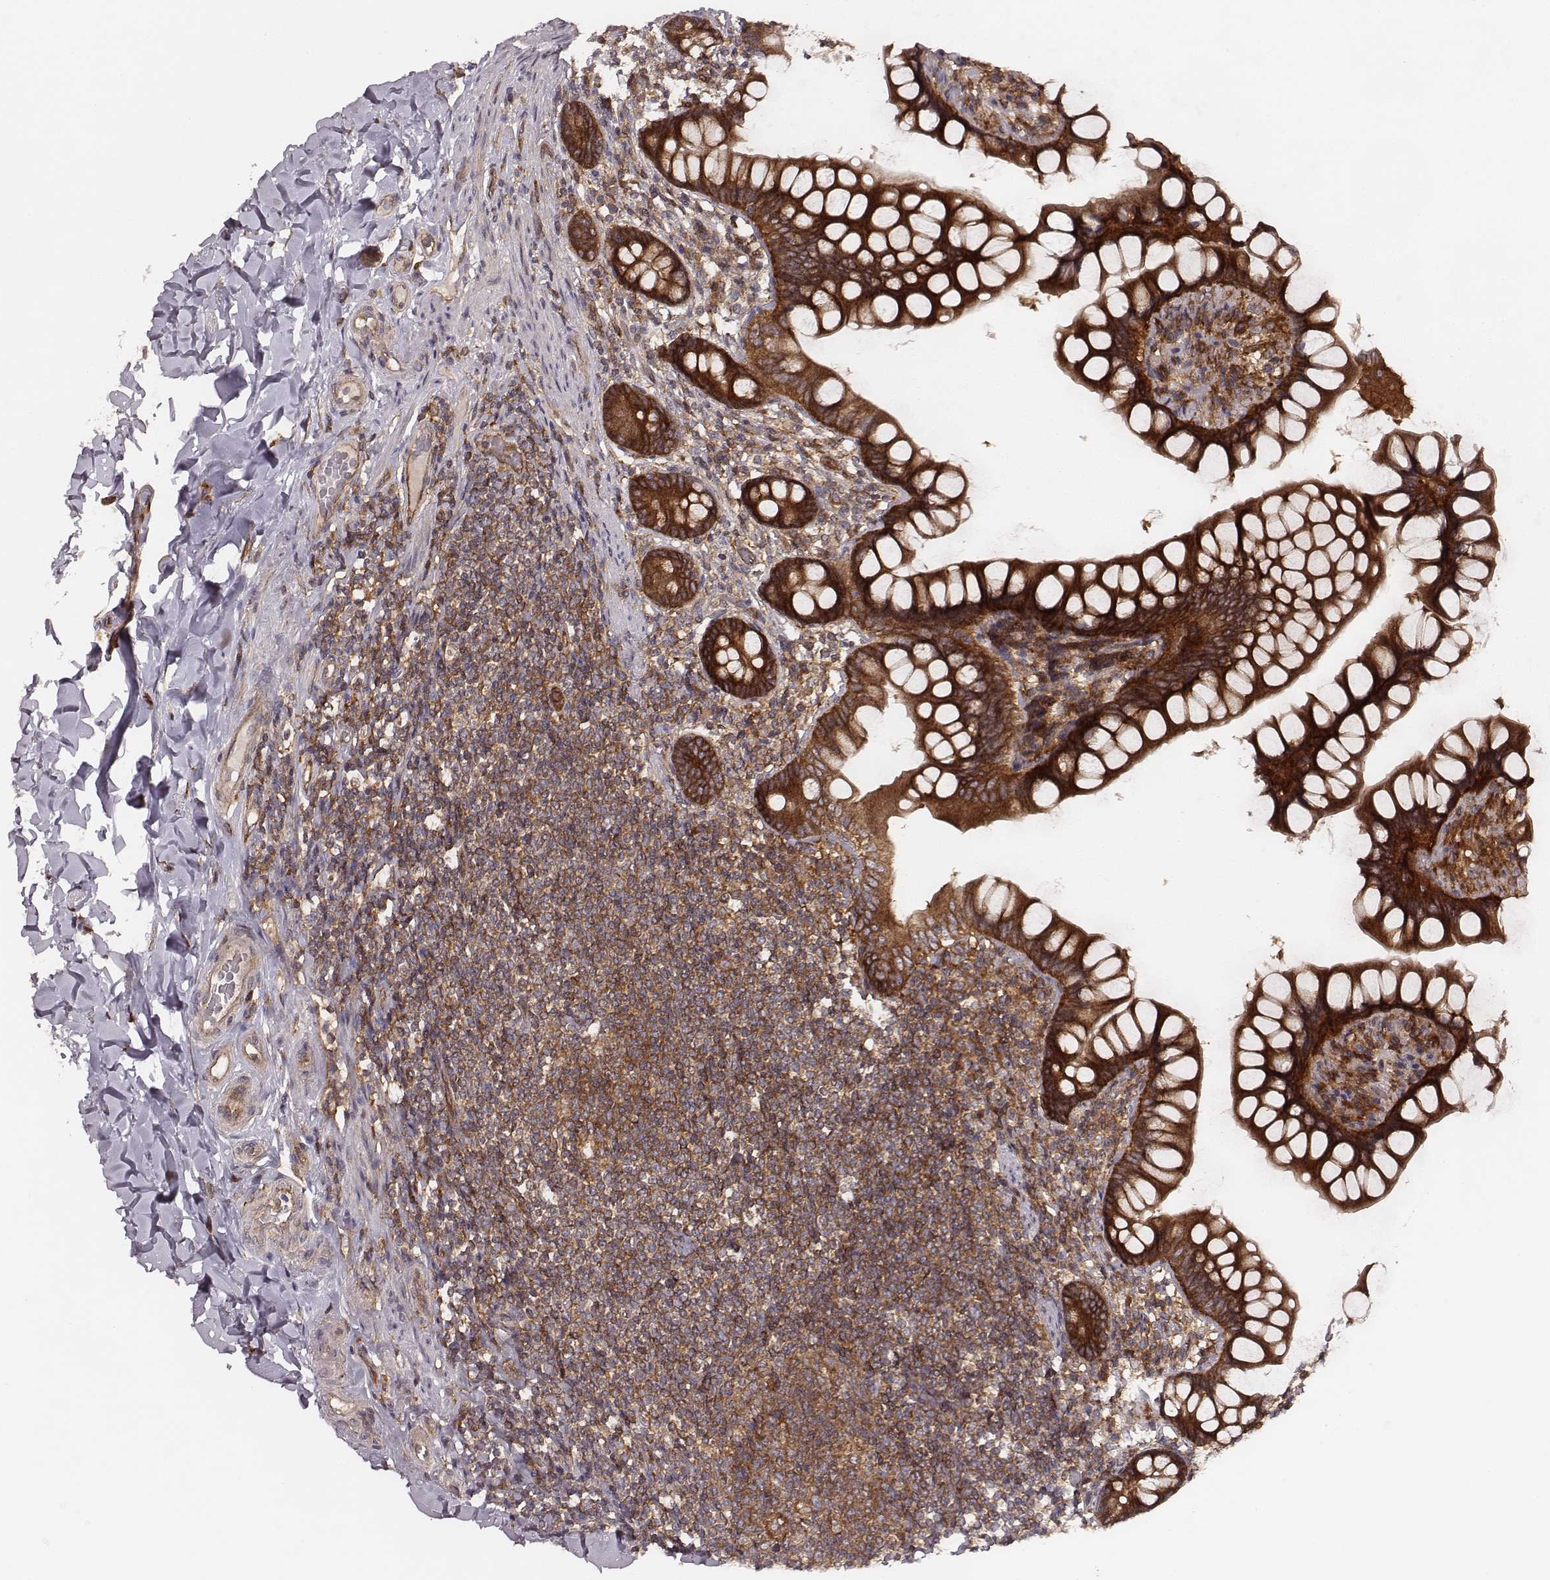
{"staining": {"intensity": "strong", "quantity": ">75%", "location": "cytoplasmic/membranous"}, "tissue": "small intestine", "cell_type": "Glandular cells", "image_type": "normal", "snomed": [{"axis": "morphology", "description": "Normal tissue, NOS"}, {"axis": "topography", "description": "Small intestine"}], "caption": "Protein staining of benign small intestine shows strong cytoplasmic/membranous positivity in about >75% of glandular cells. Nuclei are stained in blue.", "gene": "VPS26A", "patient": {"sex": "male", "age": 70}}